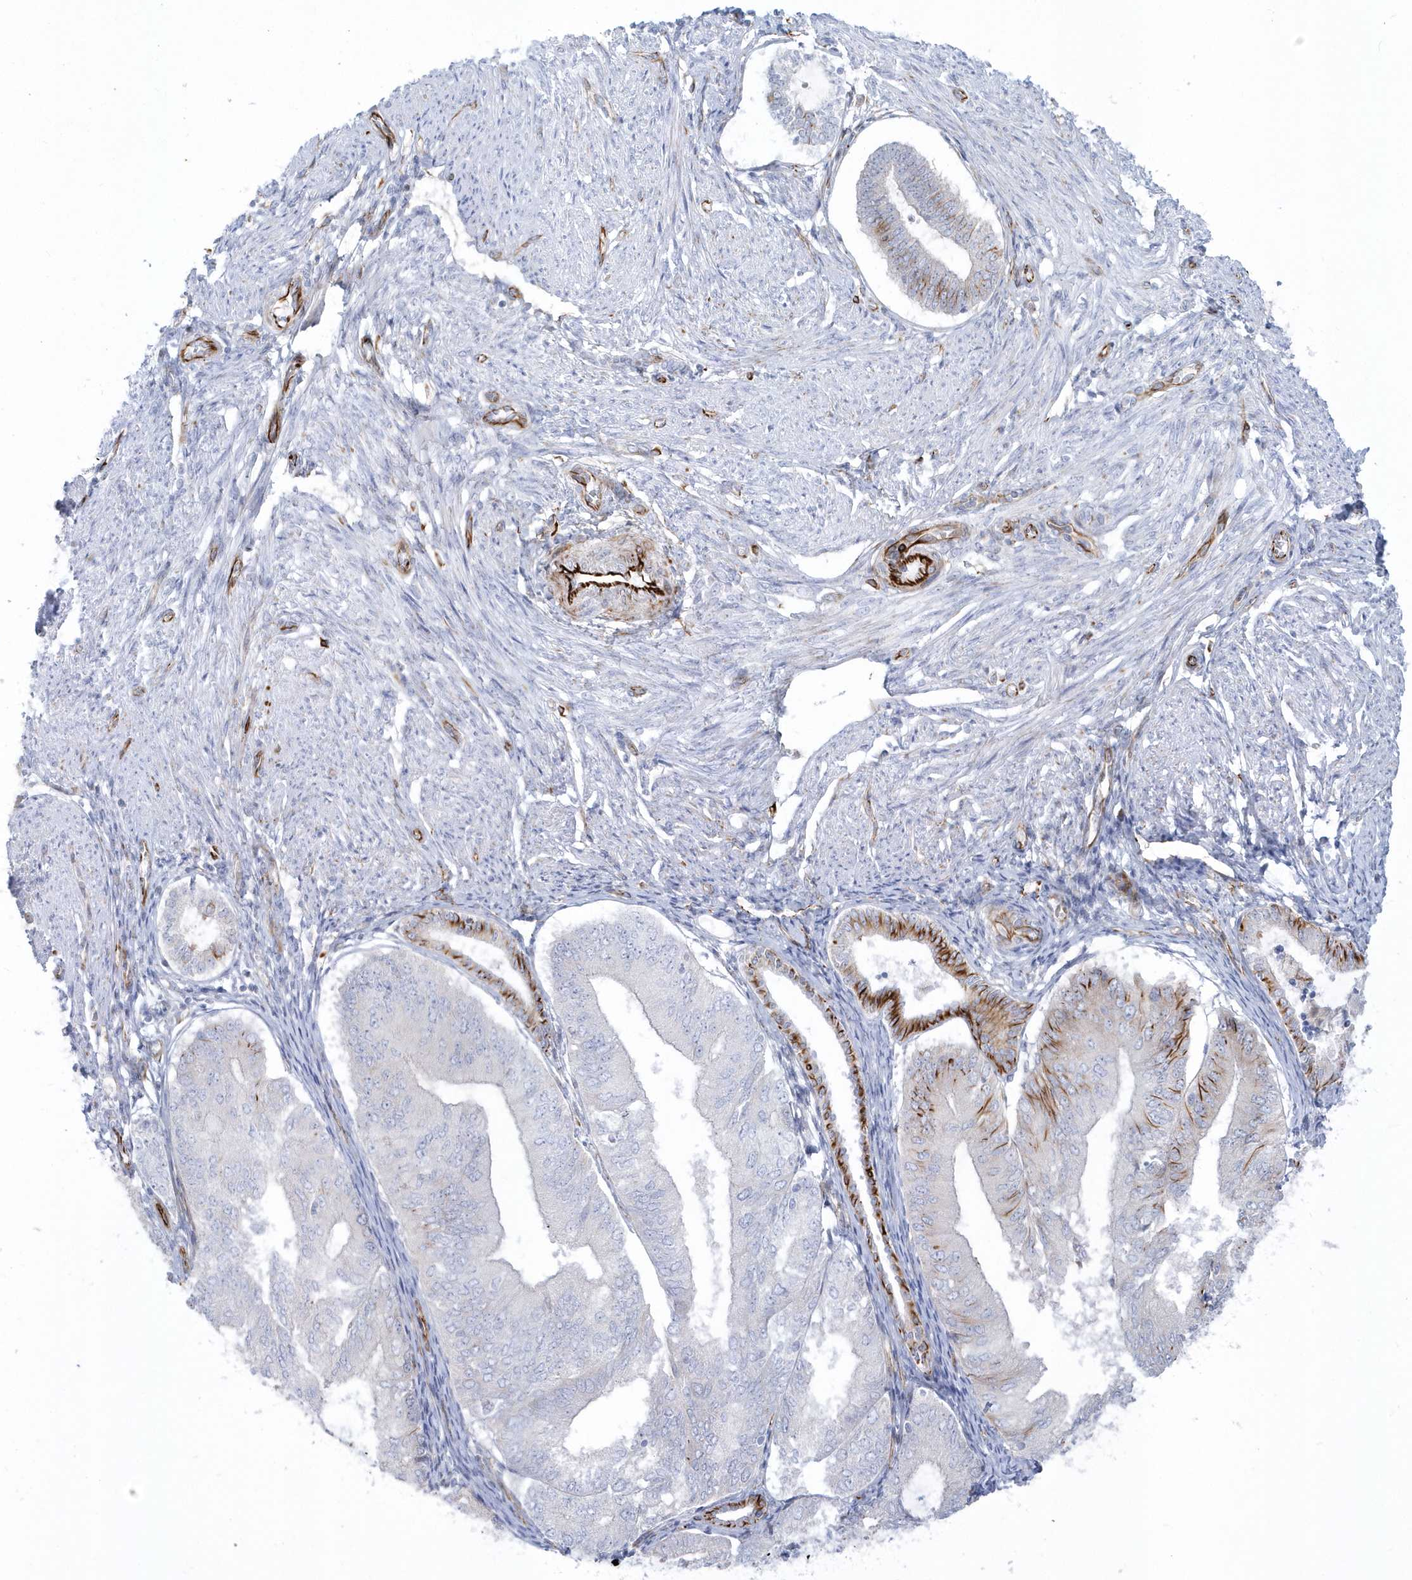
{"staining": {"intensity": "moderate", "quantity": "<25%", "location": "cytoplasmic/membranous"}, "tissue": "endometrial cancer", "cell_type": "Tumor cells", "image_type": "cancer", "snomed": [{"axis": "morphology", "description": "Adenocarcinoma, NOS"}, {"axis": "topography", "description": "Endometrium"}], "caption": "A high-resolution micrograph shows immunohistochemistry staining of endometrial adenocarcinoma, which exhibits moderate cytoplasmic/membranous staining in approximately <25% of tumor cells.", "gene": "PPIL6", "patient": {"sex": "female", "age": 81}}